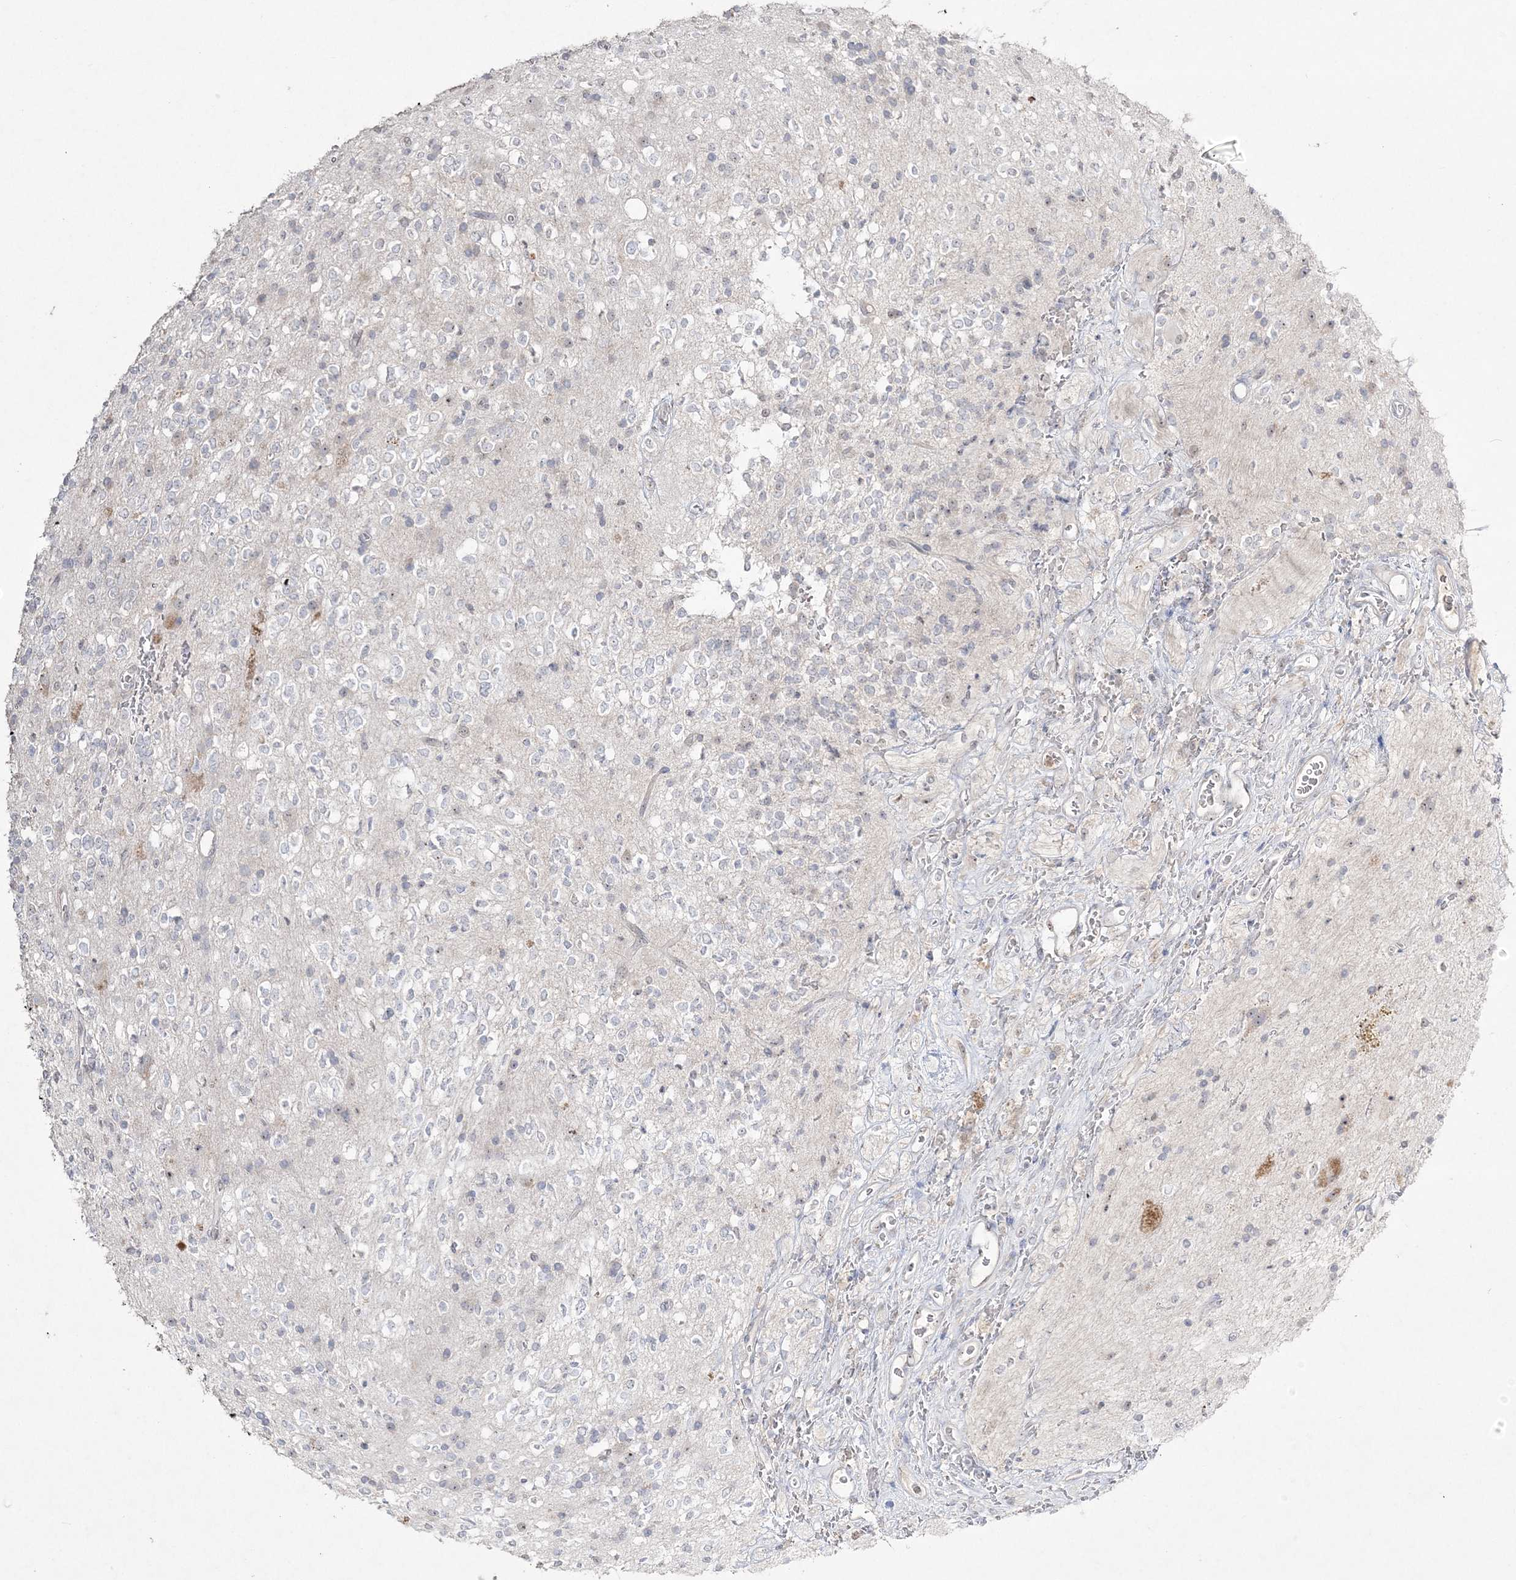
{"staining": {"intensity": "negative", "quantity": "none", "location": "none"}, "tissue": "glioma", "cell_type": "Tumor cells", "image_type": "cancer", "snomed": [{"axis": "morphology", "description": "Glioma, malignant, High grade"}, {"axis": "topography", "description": "Brain"}], "caption": "The image reveals no significant positivity in tumor cells of glioma.", "gene": "NOP16", "patient": {"sex": "male", "age": 34}}